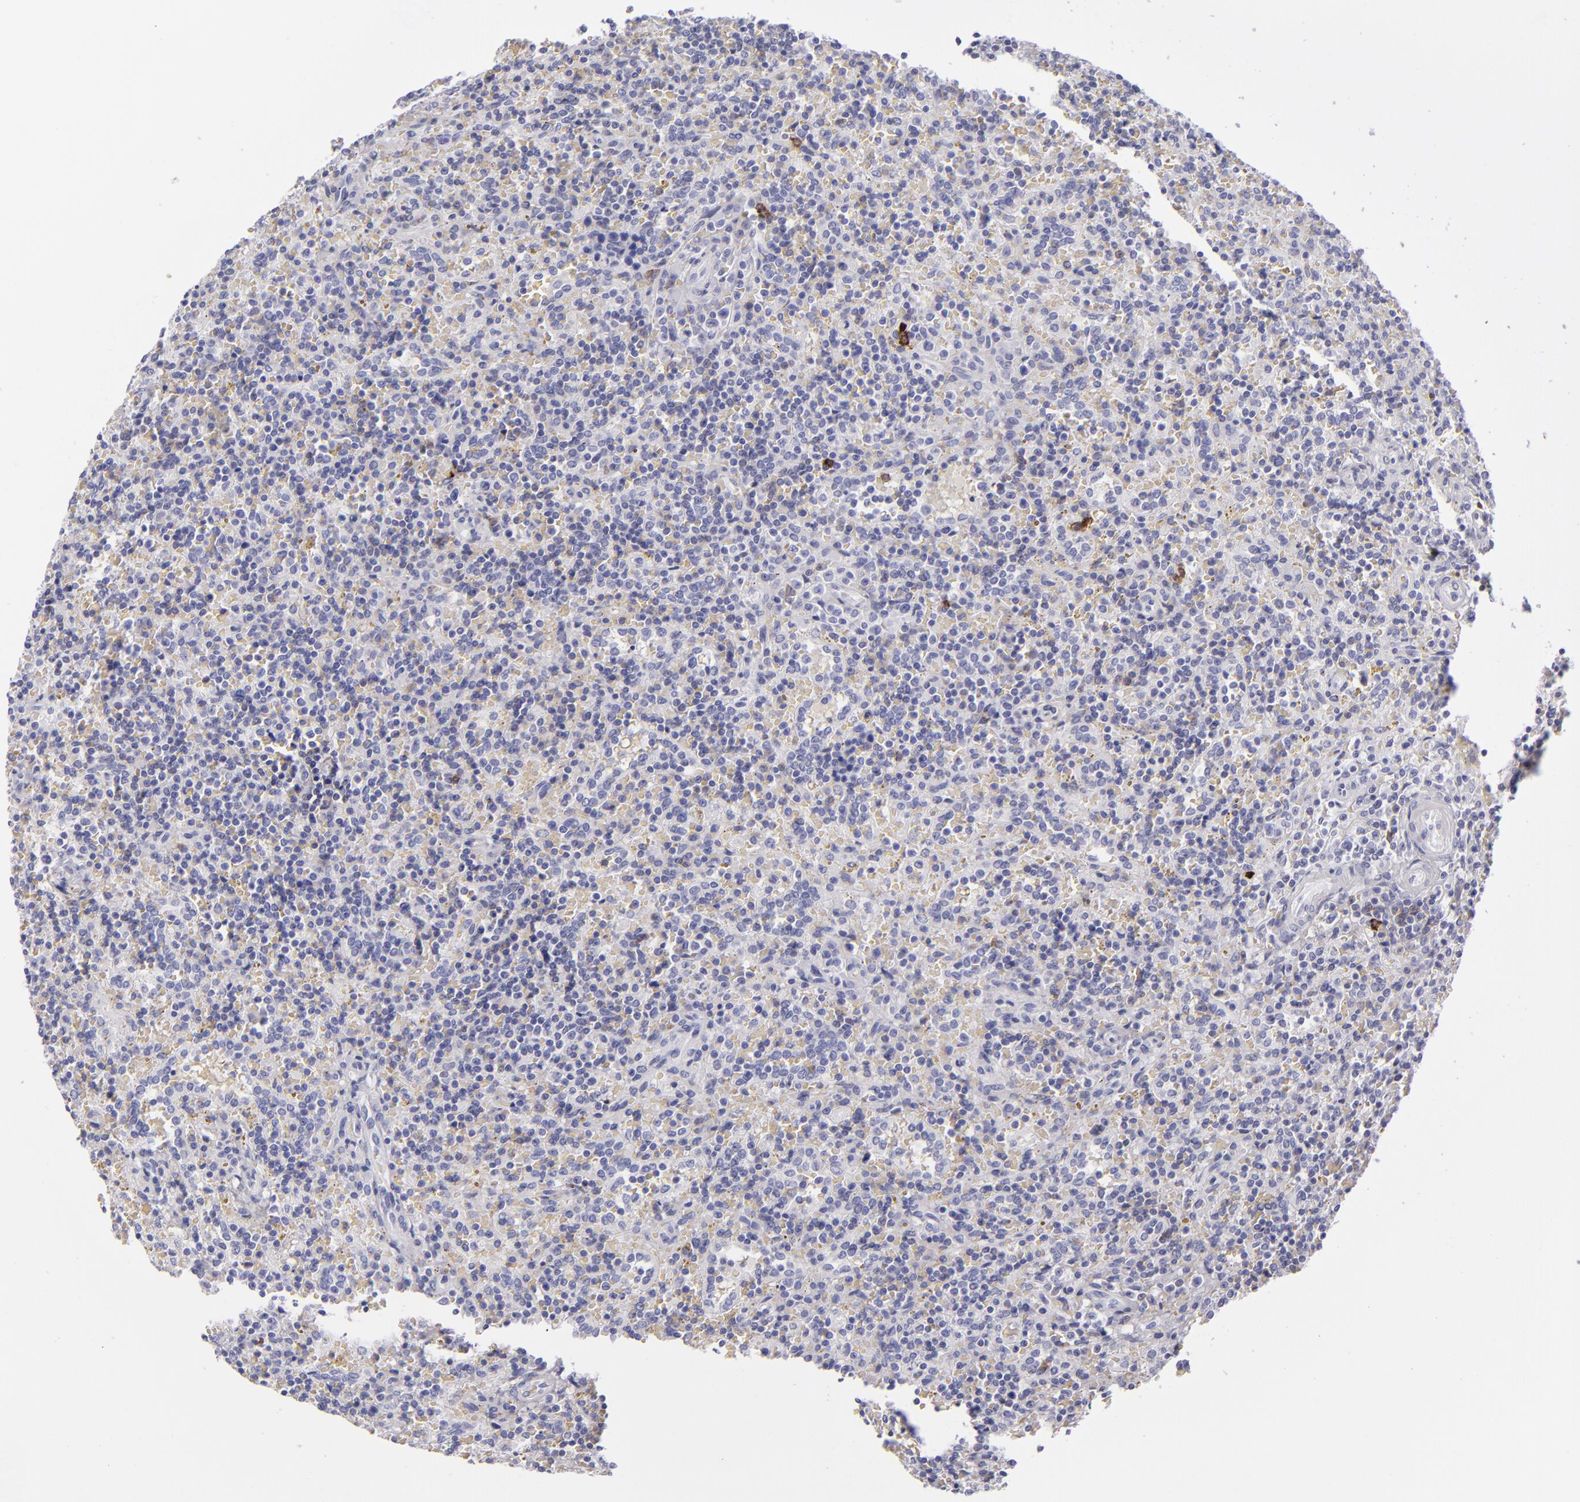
{"staining": {"intensity": "moderate", "quantity": "<25%", "location": "cytoplasmic/membranous"}, "tissue": "lymphoma", "cell_type": "Tumor cells", "image_type": "cancer", "snomed": [{"axis": "morphology", "description": "Malignant lymphoma, non-Hodgkin's type, Low grade"}, {"axis": "topography", "description": "Spleen"}], "caption": "The photomicrograph reveals a brown stain indicating the presence of a protein in the cytoplasmic/membranous of tumor cells in malignant lymphoma, non-Hodgkin's type (low-grade).", "gene": "CD22", "patient": {"sex": "male", "age": 67}}